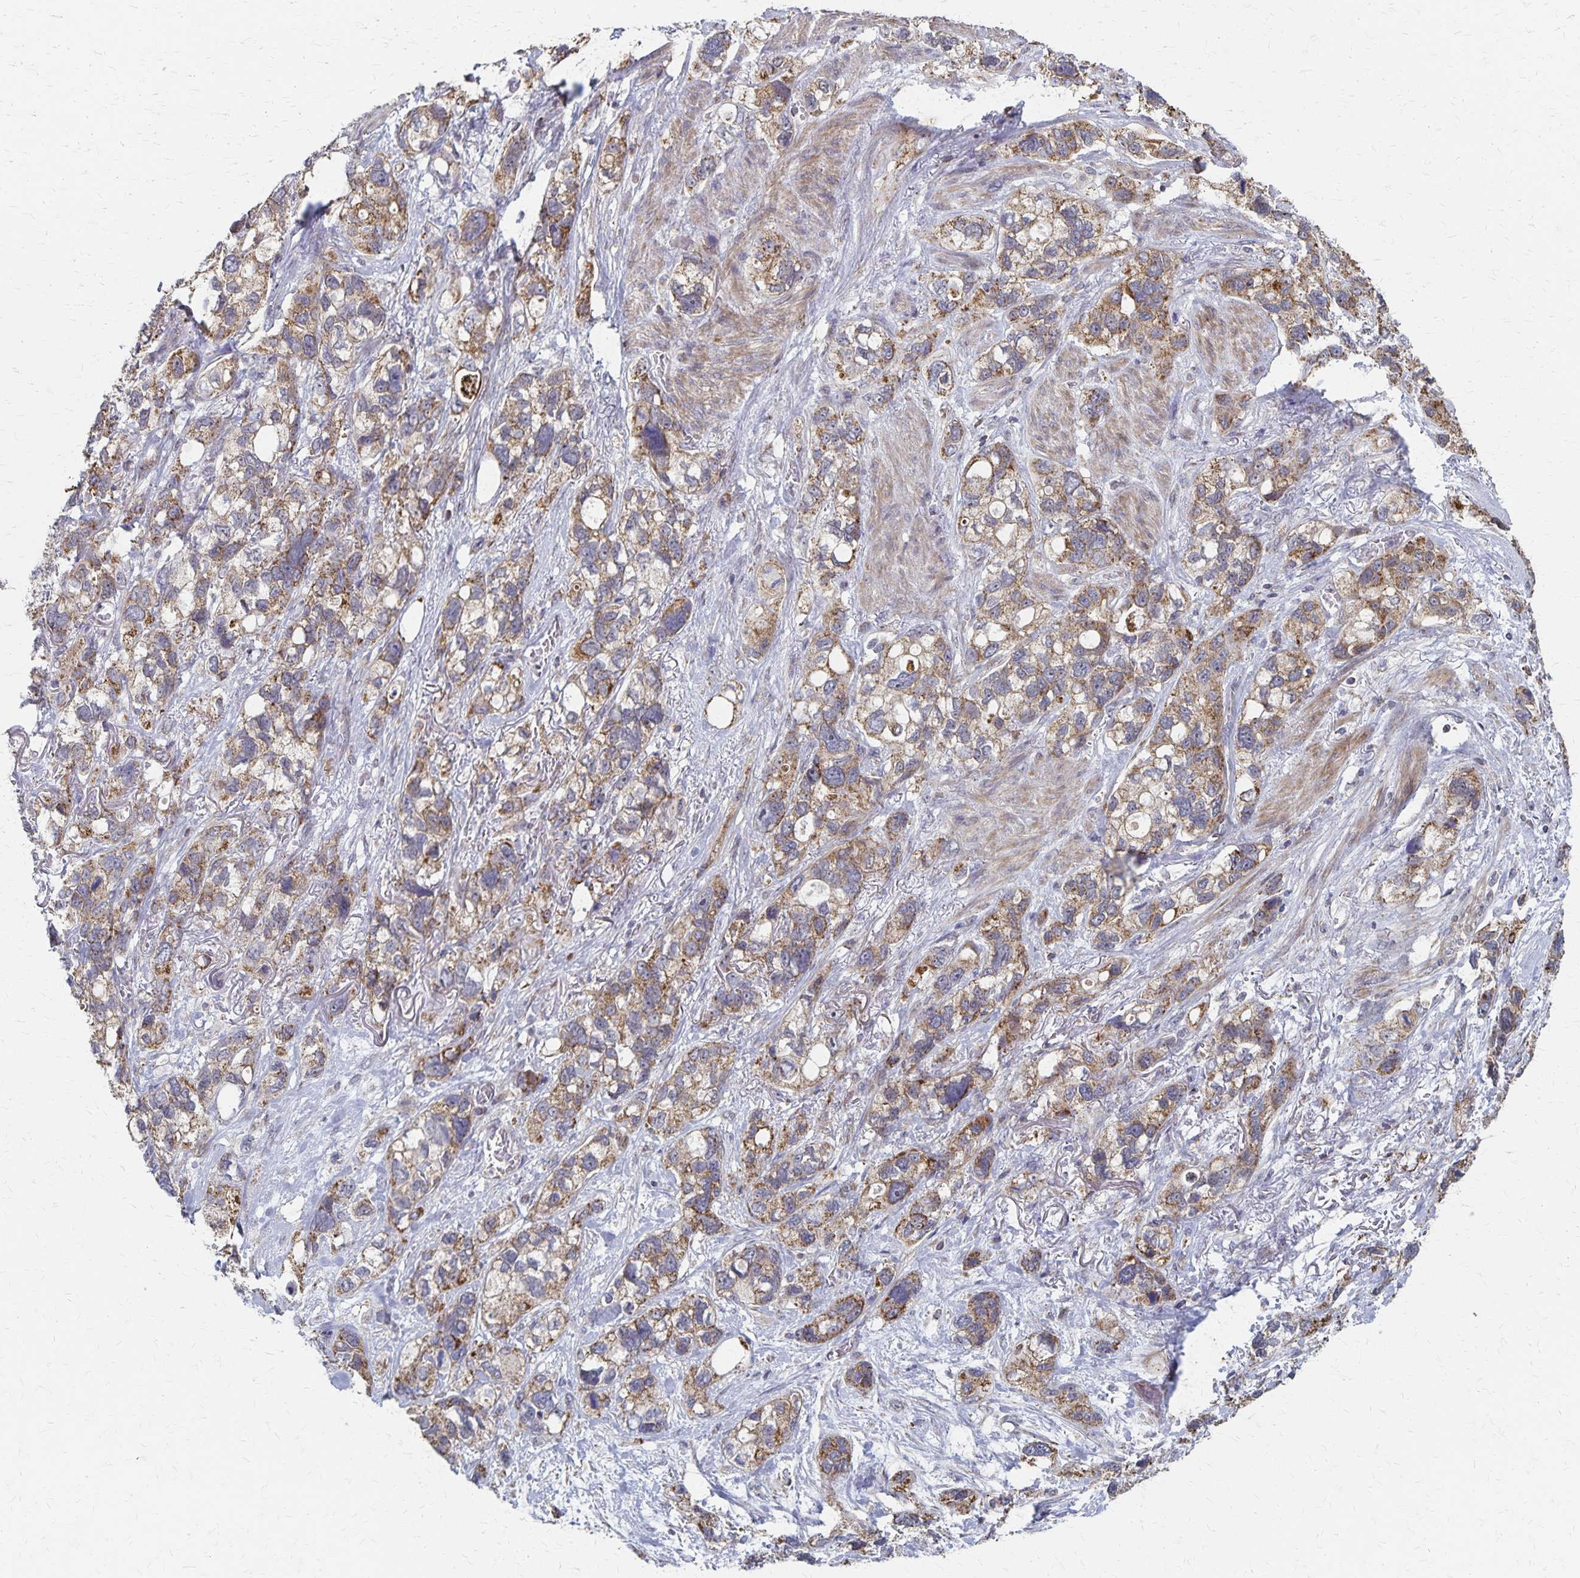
{"staining": {"intensity": "moderate", "quantity": ">75%", "location": "cytoplasmic/membranous"}, "tissue": "stomach cancer", "cell_type": "Tumor cells", "image_type": "cancer", "snomed": [{"axis": "morphology", "description": "Adenocarcinoma, NOS"}, {"axis": "topography", "description": "Stomach, upper"}], "caption": "A histopathology image of human stomach cancer (adenocarcinoma) stained for a protein reveals moderate cytoplasmic/membranous brown staining in tumor cells.", "gene": "DYRK4", "patient": {"sex": "female", "age": 81}}